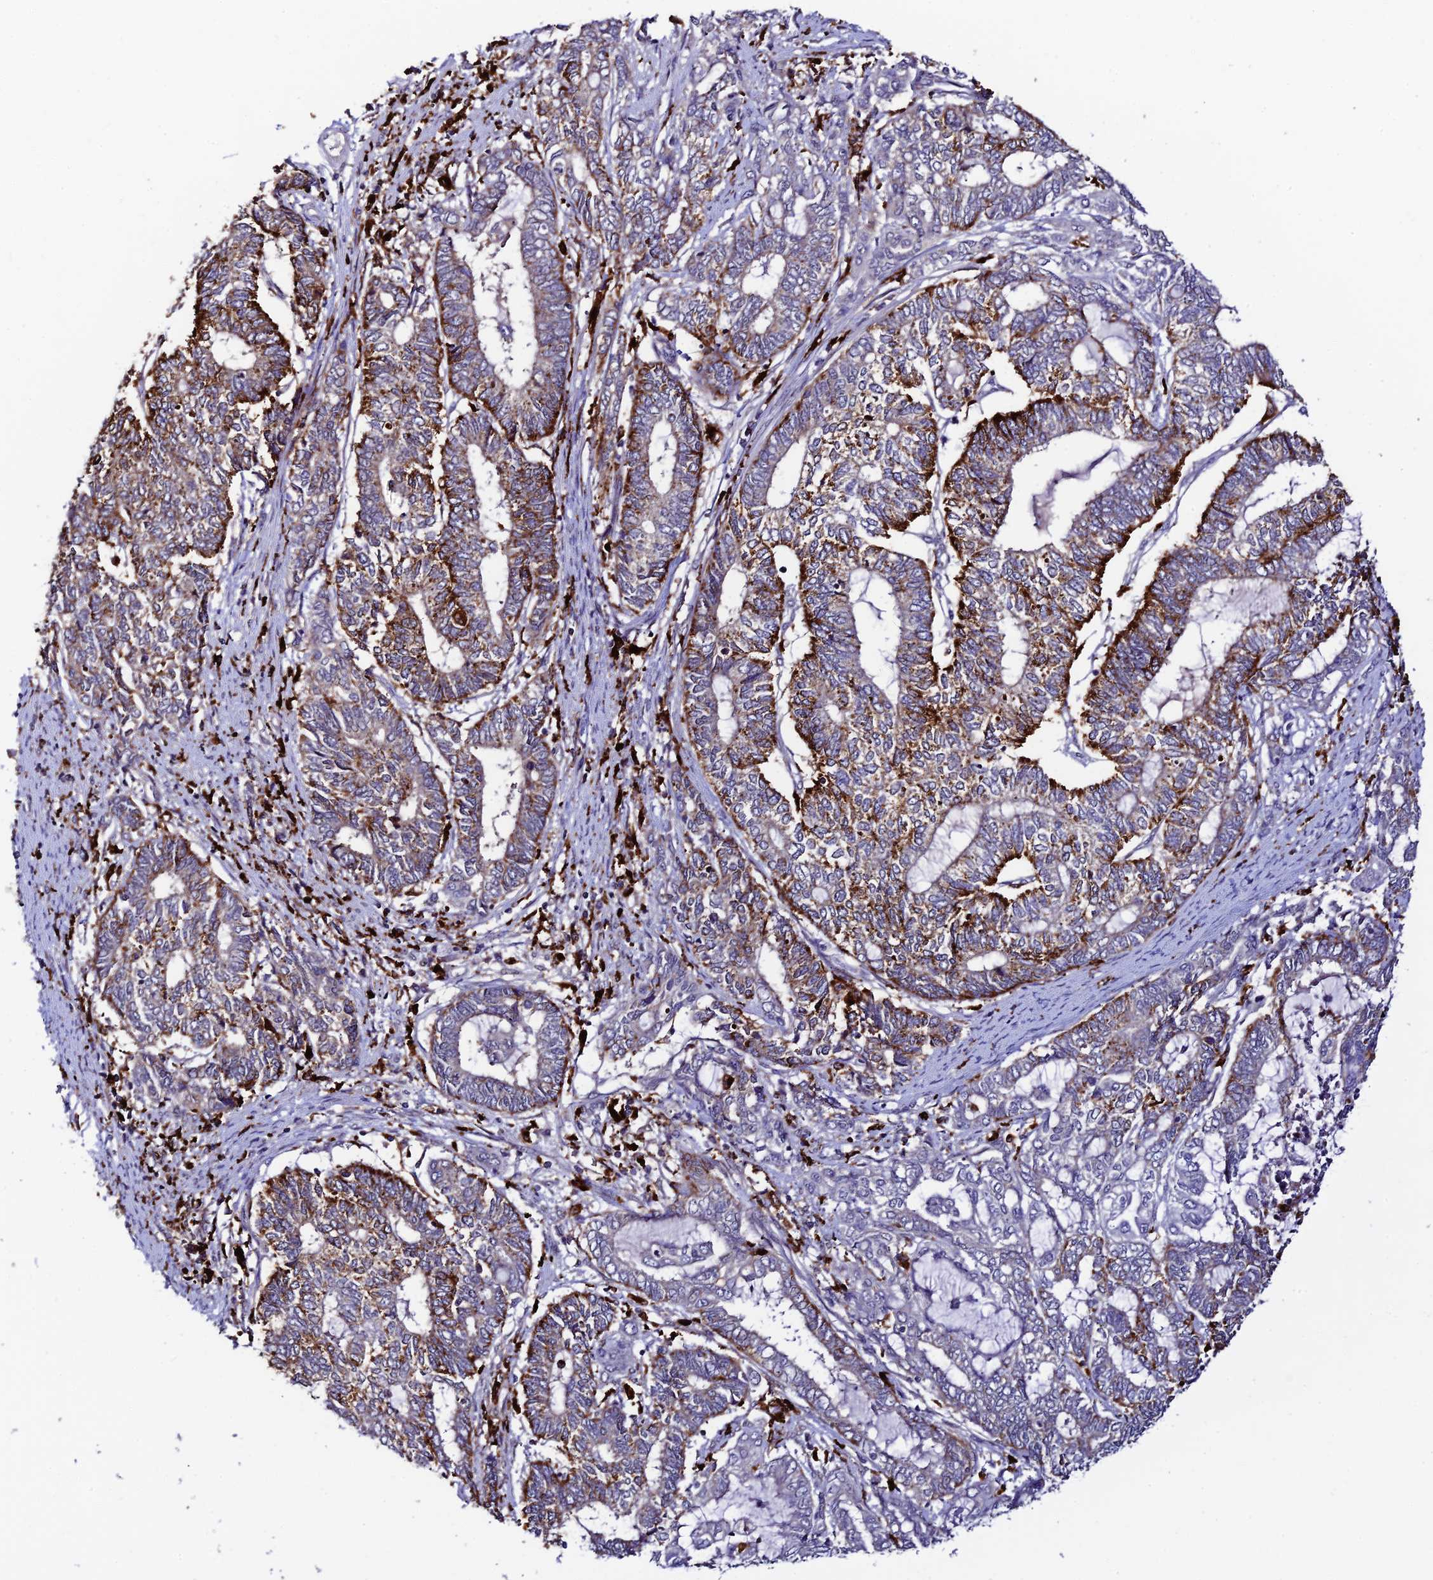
{"staining": {"intensity": "strong", "quantity": "25%-75%", "location": "cytoplasmic/membranous"}, "tissue": "endometrial cancer", "cell_type": "Tumor cells", "image_type": "cancer", "snomed": [{"axis": "morphology", "description": "Adenocarcinoma, NOS"}, {"axis": "topography", "description": "Uterus"}, {"axis": "topography", "description": "Endometrium"}], "caption": "Immunohistochemistry photomicrograph of neoplastic tissue: endometrial cancer stained using IHC shows high levels of strong protein expression localized specifically in the cytoplasmic/membranous of tumor cells, appearing as a cytoplasmic/membranous brown color.", "gene": "HIC1", "patient": {"sex": "female", "age": 70}}